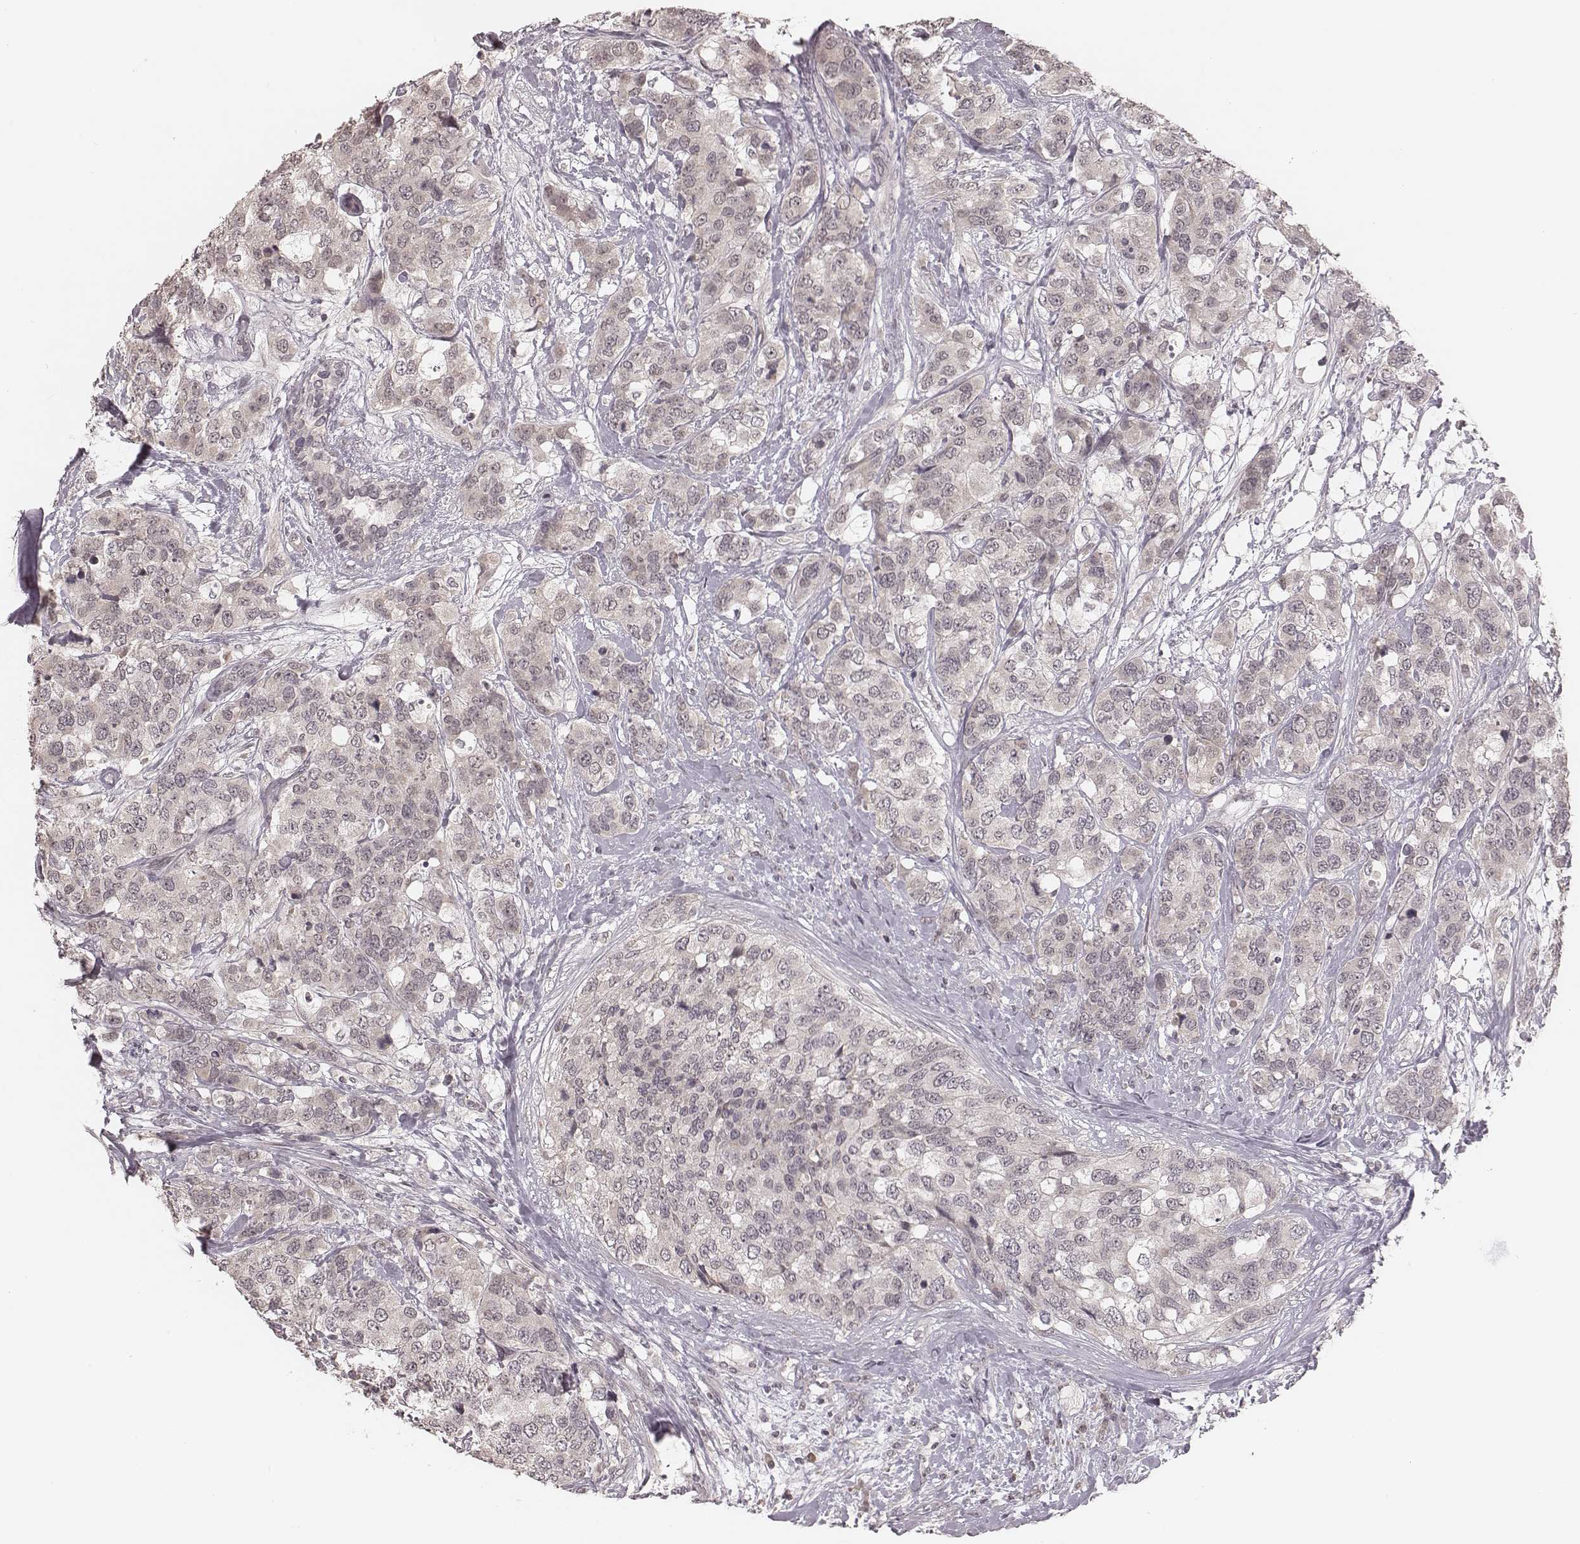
{"staining": {"intensity": "negative", "quantity": "none", "location": "none"}, "tissue": "breast cancer", "cell_type": "Tumor cells", "image_type": "cancer", "snomed": [{"axis": "morphology", "description": "Lobular carcinoma"}, {"axis": "topography", "description": "Breast"}], "caption": "The histopathology image exhibits no significant expression in tumor cells of breast cancer (lobular carcinoma).", "gene": "IL5", "patient": {"sex": "female", "age": 59}}